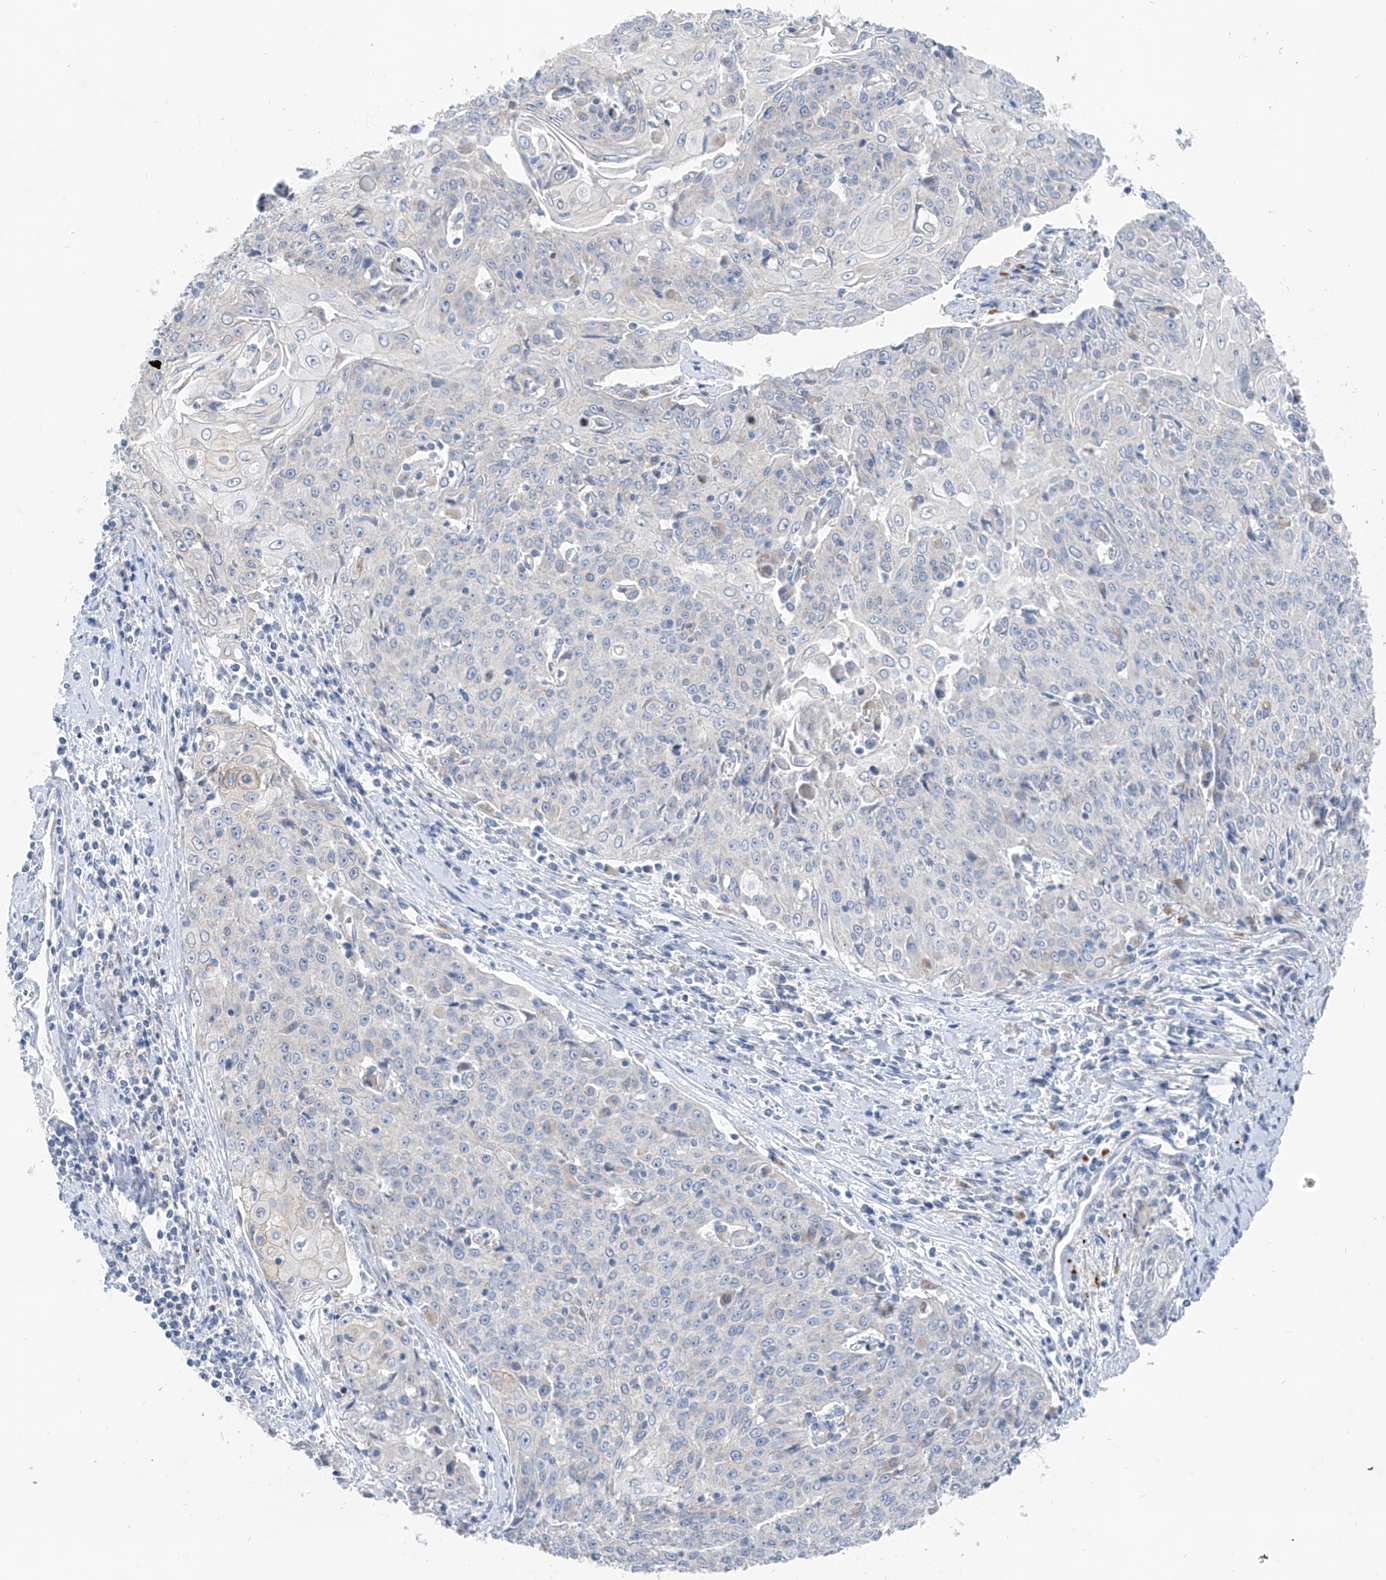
{"staining": {"intensity": "negative", "quantity": "none", "location": "none"}, "tissue": "cervical cancer", "cell_type": "Tumor cells", "image_type": "cancer", "snomed": [{"axis": "morphology", "description": "Squamous cell carcinoma, NOS"}, {"axis": "topography", "description": "Cervix"}], "caption": "An image of human cervical cancer (squamous cell carcinoma) is negative for staining in tumor cells.", "gene": "GPR137C", "patient": {"sex": "female", "age": 48}}